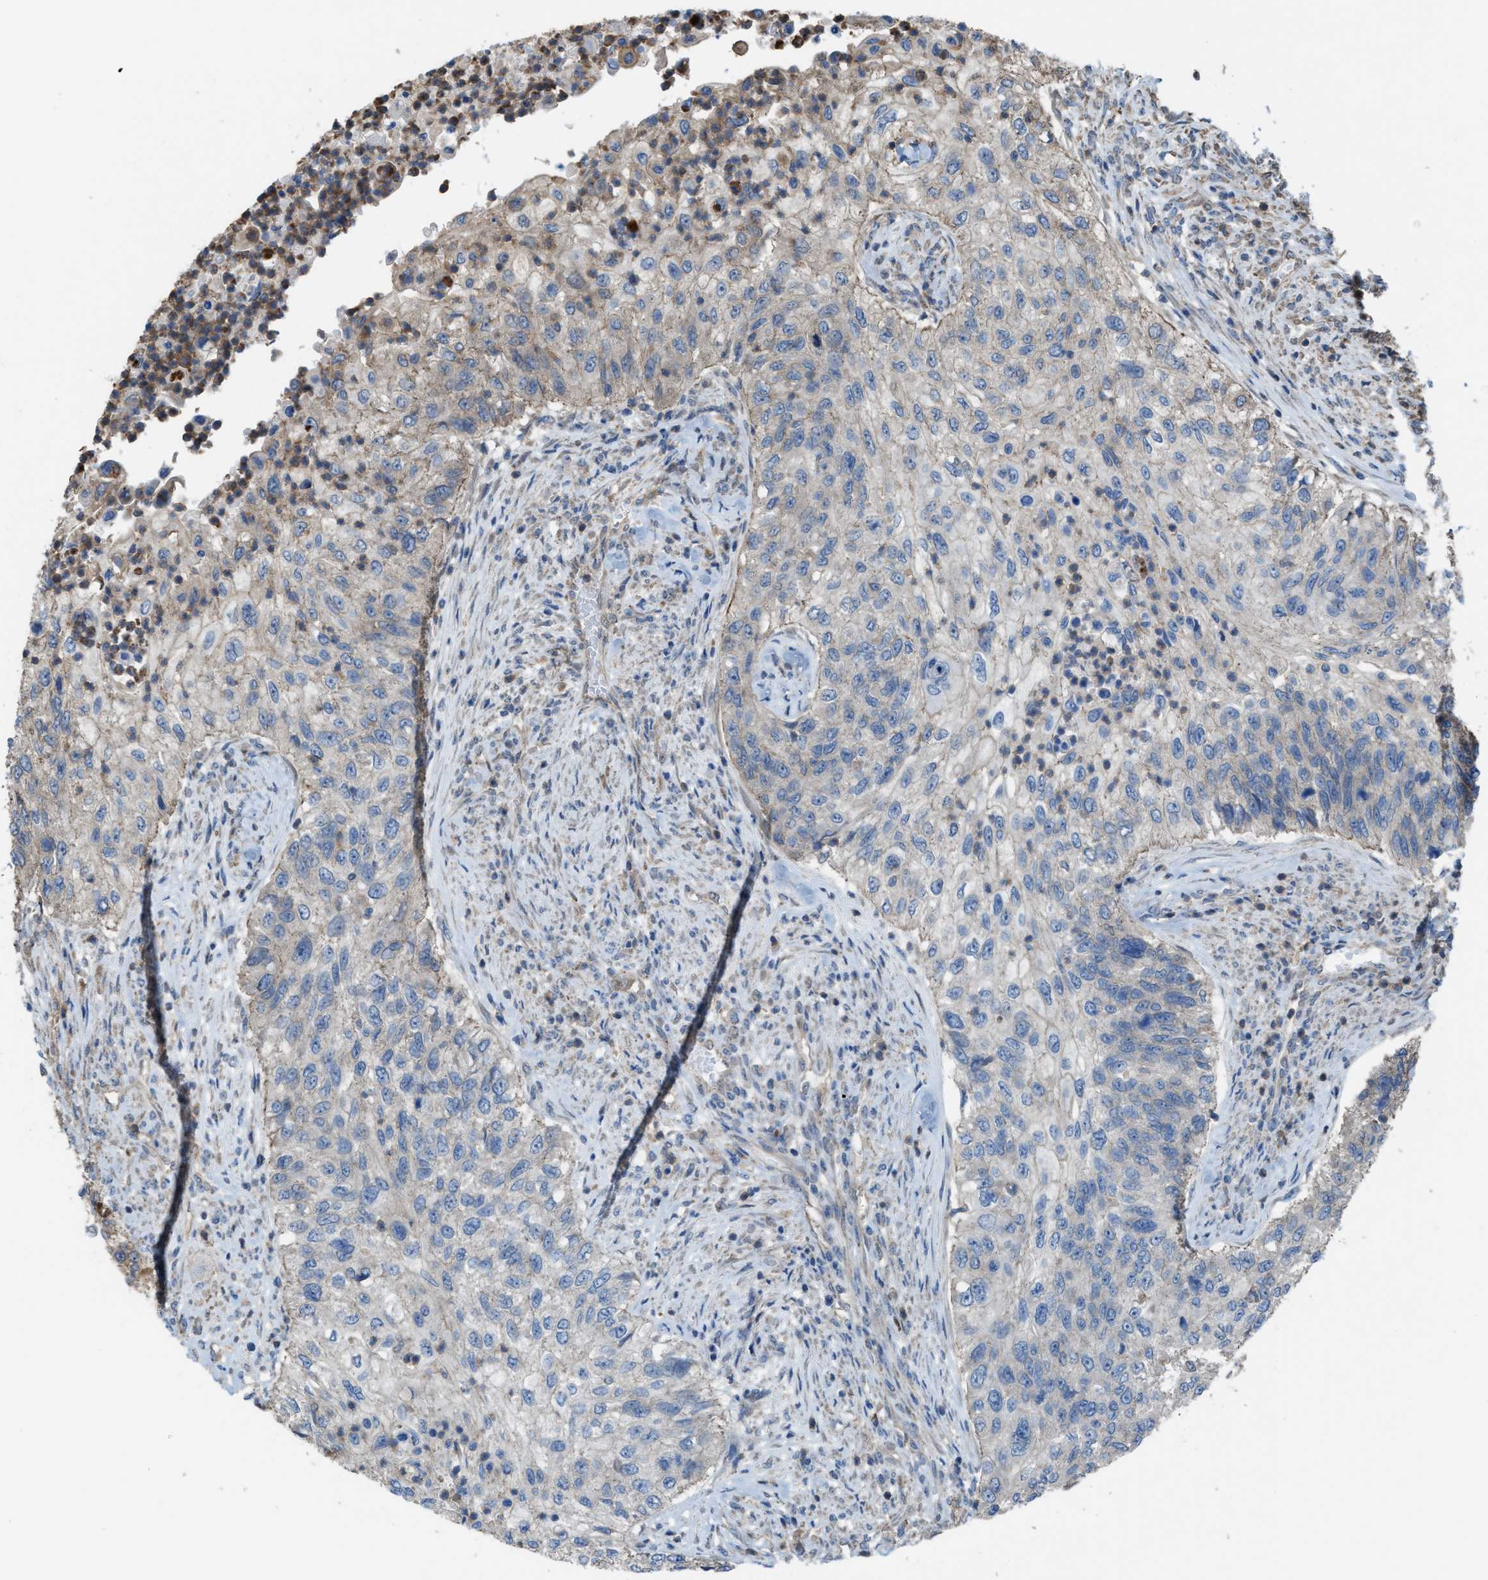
{"staining": {"intensity": "weak", "quantity": "<25%", "location": "cytoplasmic/membranous"}, "tissue": "urothelial cancer", "cell_type": "Tumor cells", "image_type": "cancer", "snomed": [{"axis": "morphology", "description": "Urothelial carcinoma, High grade"}, {"axis": "topography", "description": "Urinary bladder"}], "caption": "Tumor cells show no significant expression in urothelial carcinoma (high-grade). The staining was performed using DAB to visualize the protein expression in brown, while the nuclei were stained in blue with hematoxylin (Magnification: 20x).", "gene": "PLAA", "patient": {"sex": "female", "age": 60}}